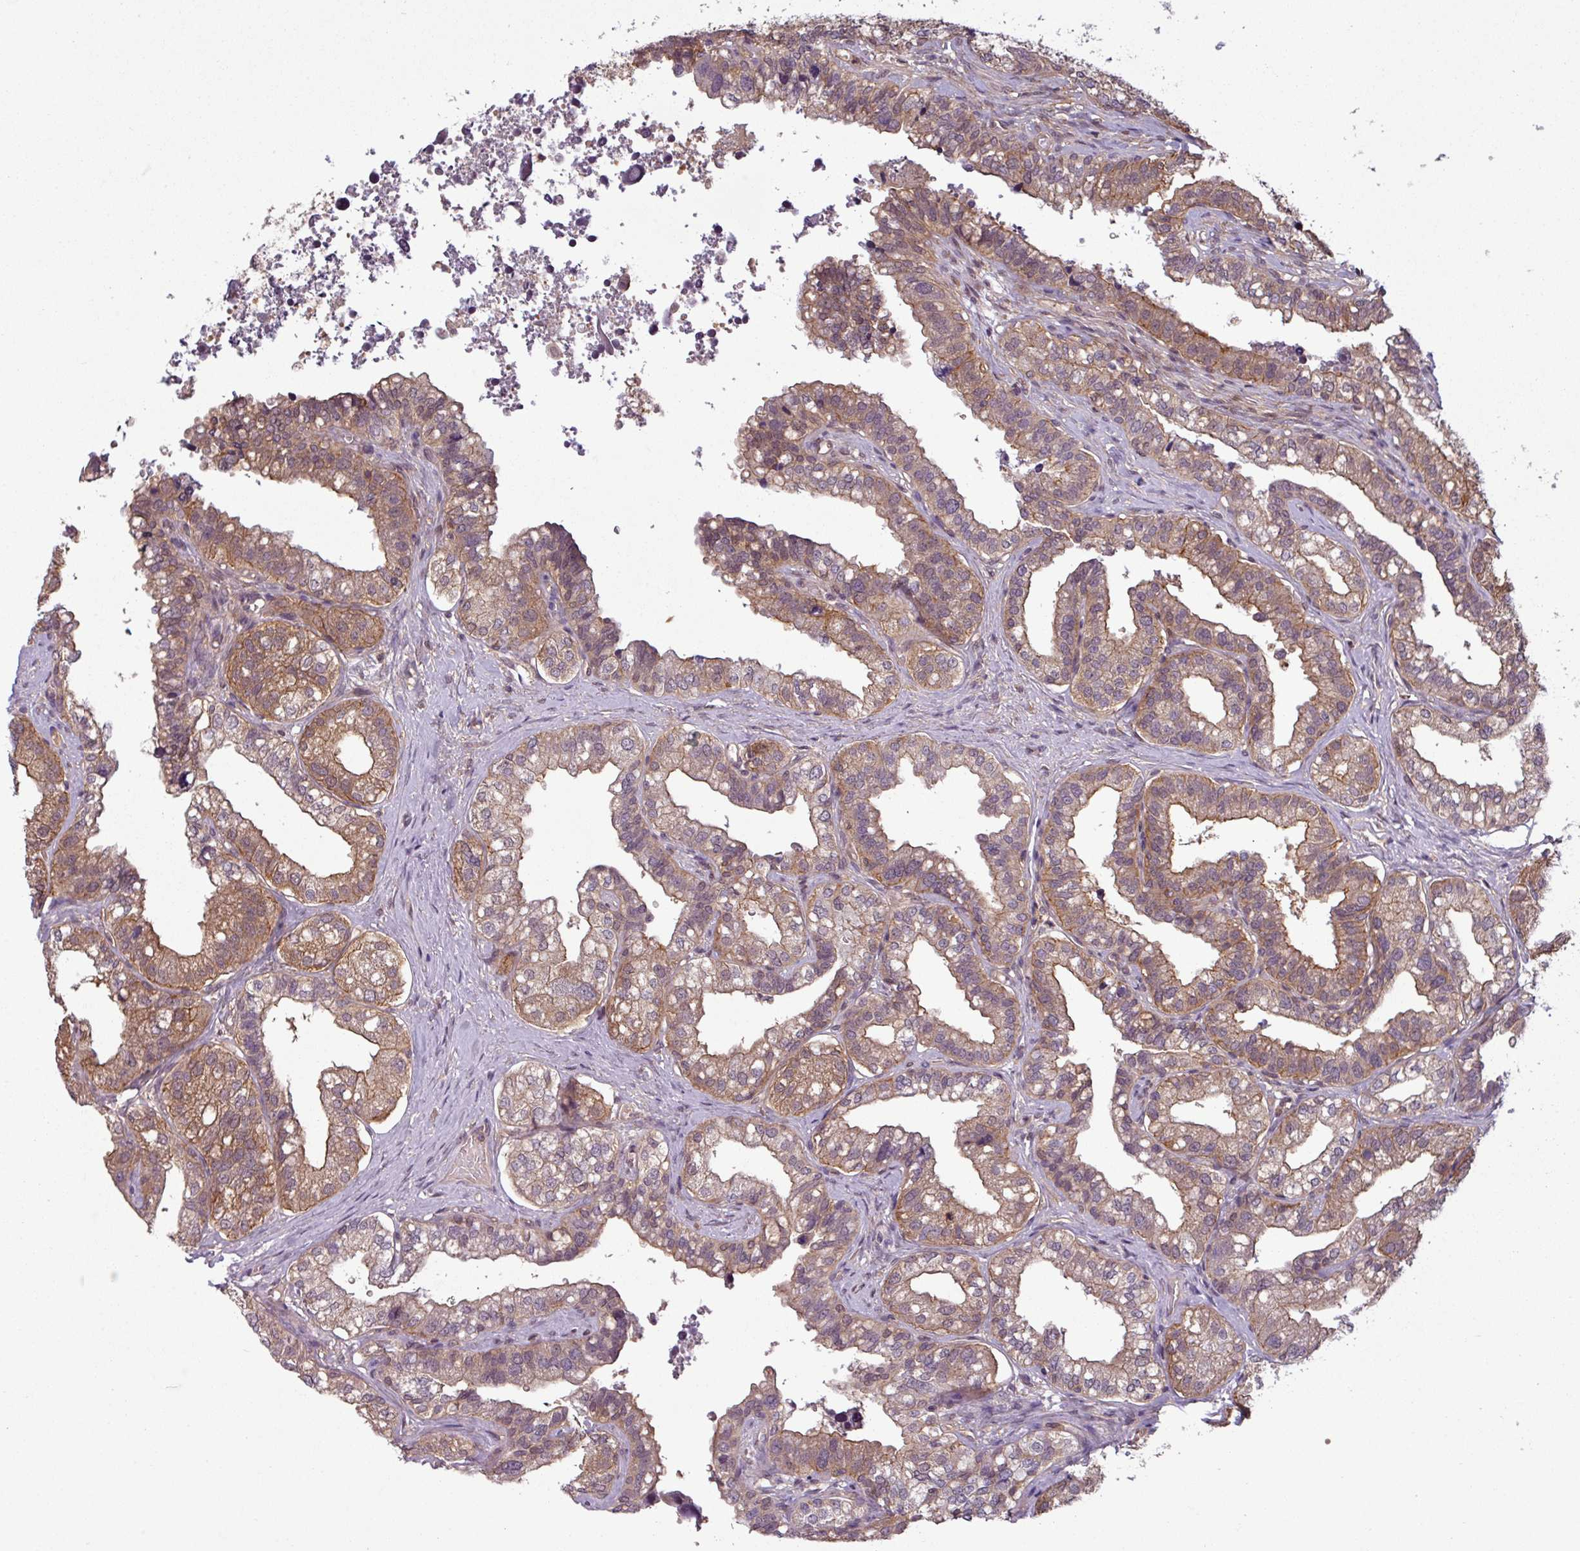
{"staining": {"intensity": "moderate", "quantity": ">75%", "location": "cytoplasmic/membranous"}, "tissue": "seminal vesicle", "cell_type": "Glandular cells", "image_type": "normal", "snomed": [{"axis": "morphology", "description": "Normal tissue, NOS"}, {"axis": "topography", "description": "Seminal veicle"}, {"axis": "topography", "description": "Peripheral nerve tissue"}], "caption": "The image shows staining of benign seminal vesicle, revealing moderate cytoplasmic/membranous protein expression (brown color) within glandular cells.", "gene": "SH3BGRL", "patient": {"sex": "male", "age": 60}}